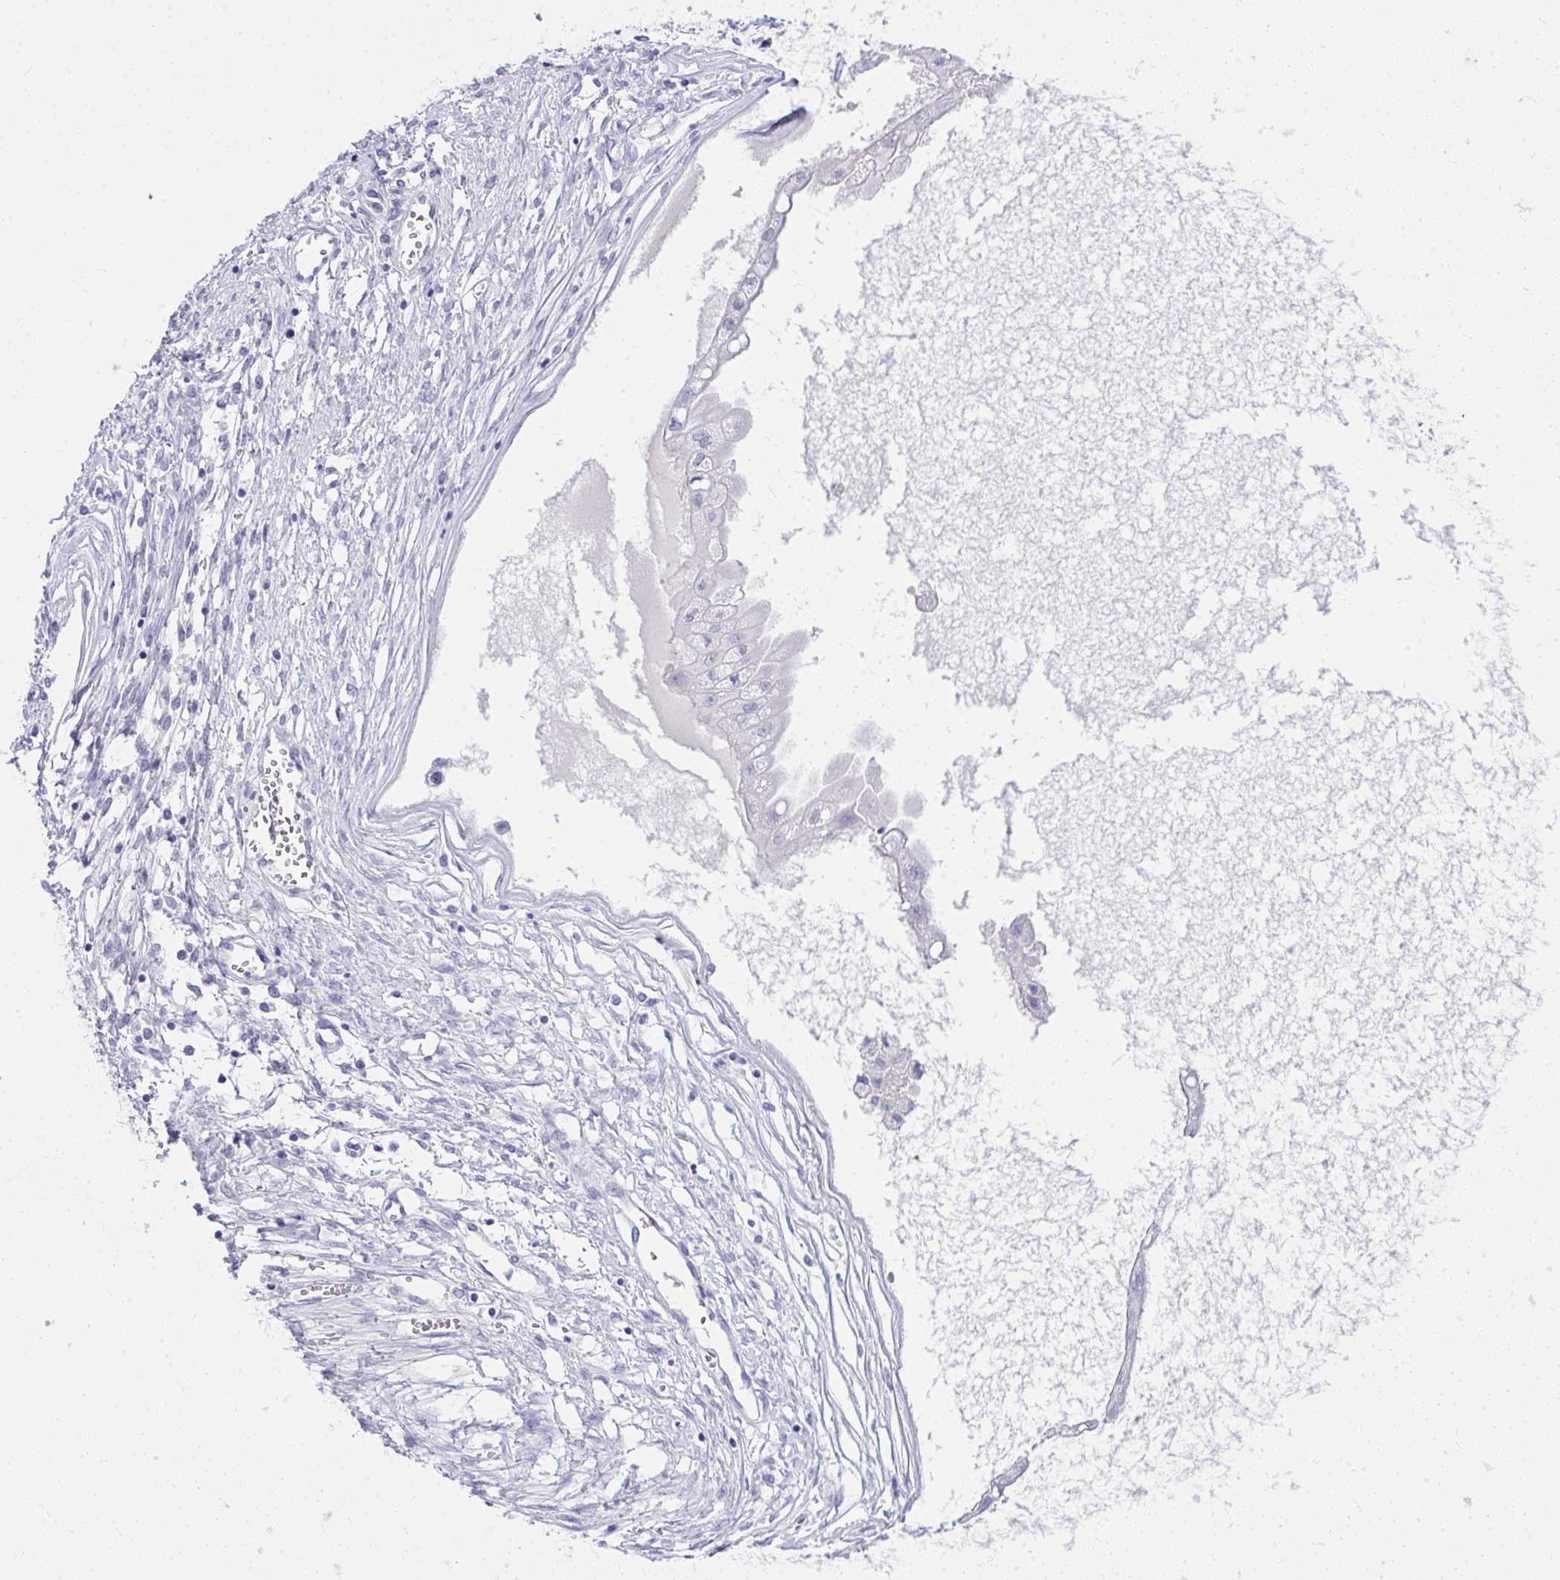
{"staining": {"intensity": "negative", "quantity": "none", "location": "none"}, "tissue": "ovarian cancer", "cell_type": "Tumor cells", "image_type": "cancer", "snomed": [{"axis": "morphology", "description": "Cystadenocarcinoma, mucinous, NOS"}, {"axis": "topography", "description": "Ovary"}], "caption": "Immunohistochemistry (IHC) image of ovarian mucinous cystadenocarcinoma stained for a protein (brown), which displays no staining in tumor cells. The staining is performed using DAB brown chromogen with nuclei counter-stained in using hematoxylin.", "gene": "LRRC36", "patient": {"sex": "female", "age": 34}}